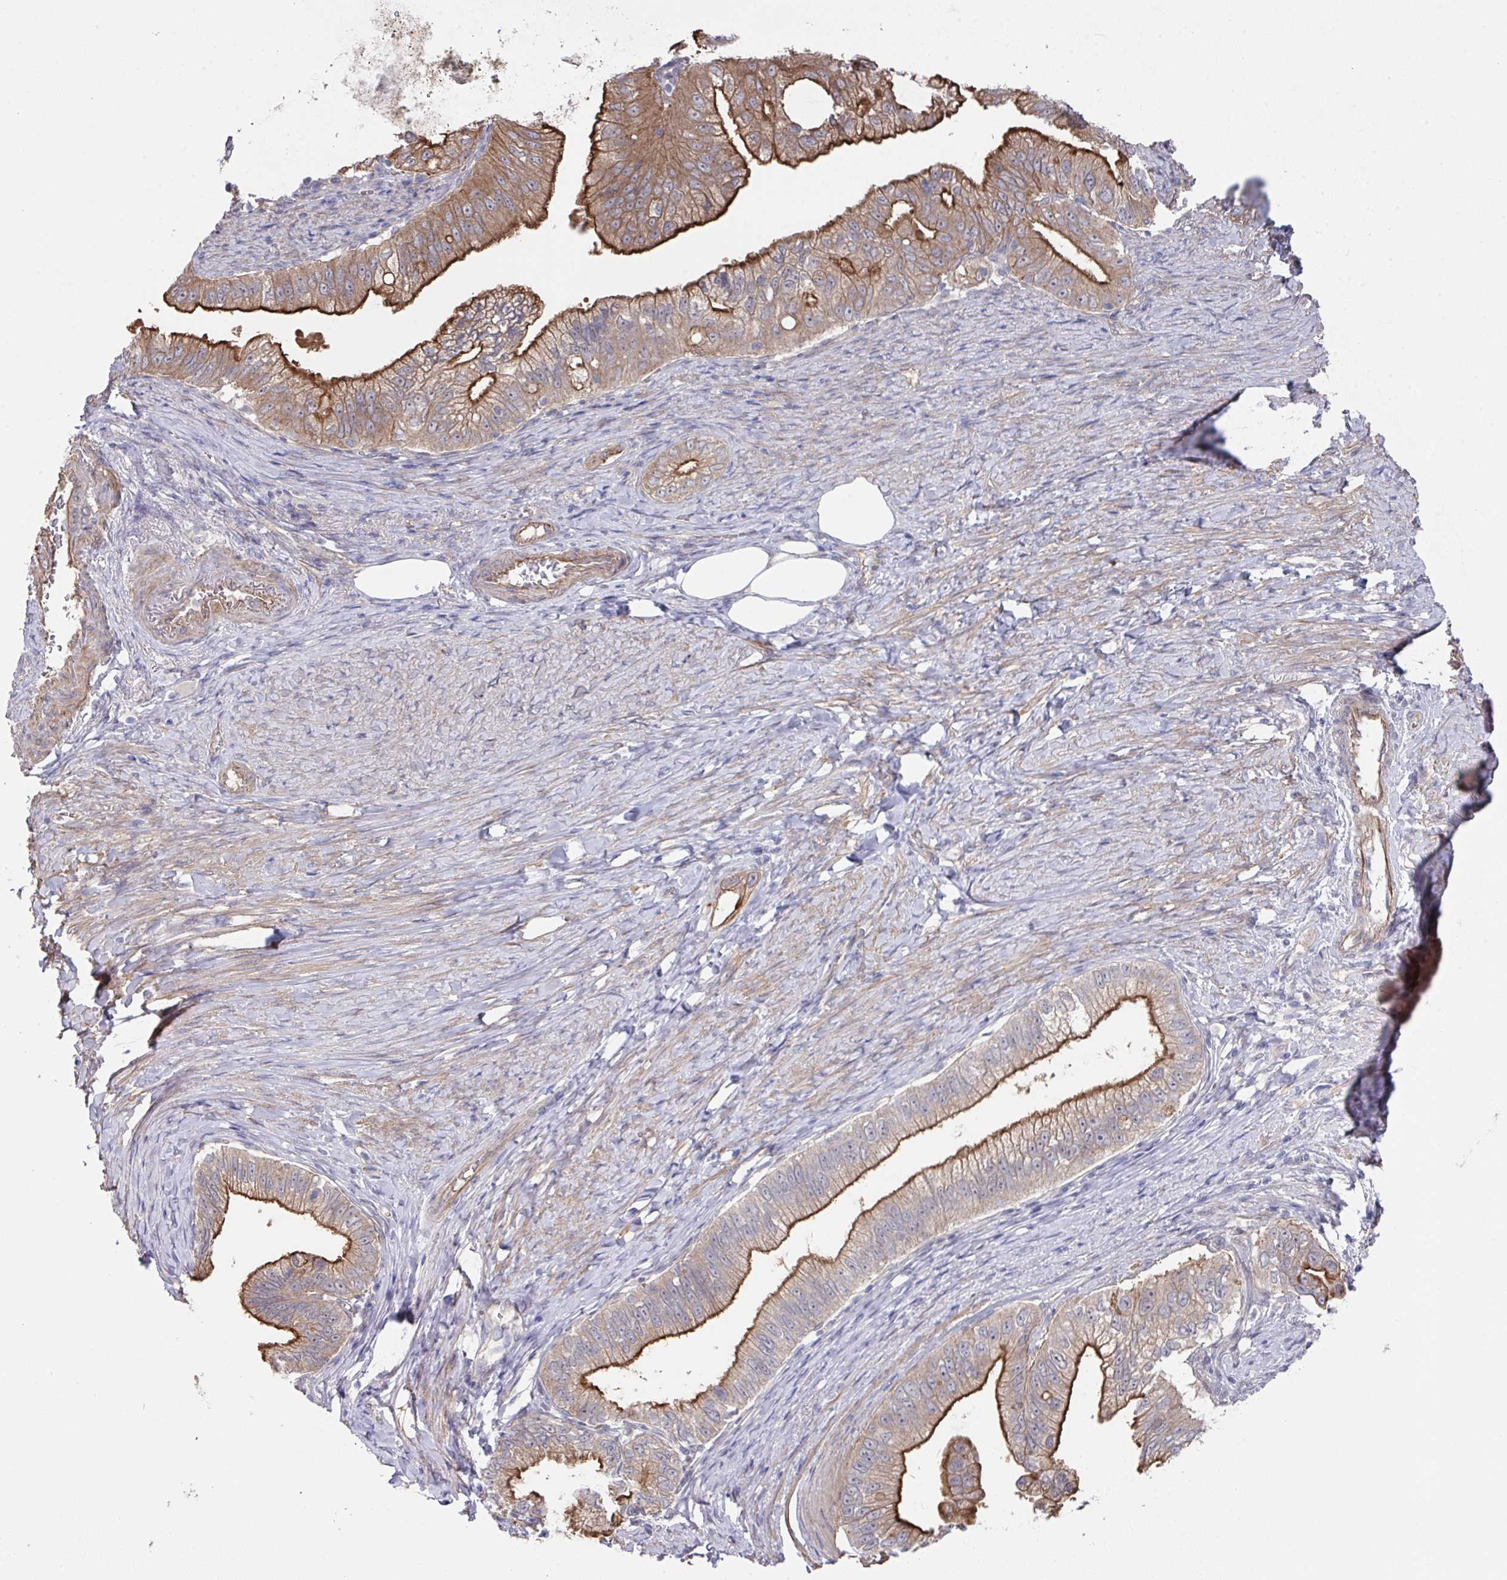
{"staining": {"intensity": "strong", "quantity": "25%-75%", "location": "cytoplasmic/membranous"}, "tissue": "pancreatic cancer", "cell_type": "Tumor cells", "image_type": "cancer", "snomed": [{"axis": "morphology", "description": "Adenocarcinoma, NOS"}, {"axis": "topography", "description": "Pancreas"}], "caption": "The histopathology image shows a brown stain indicating the presence of a protein in the cytoplasmic/membranous of tumor cells in pancreatic cancer.", "gene": "PRR5", "patient": {"sex": "male", "age": 70}}